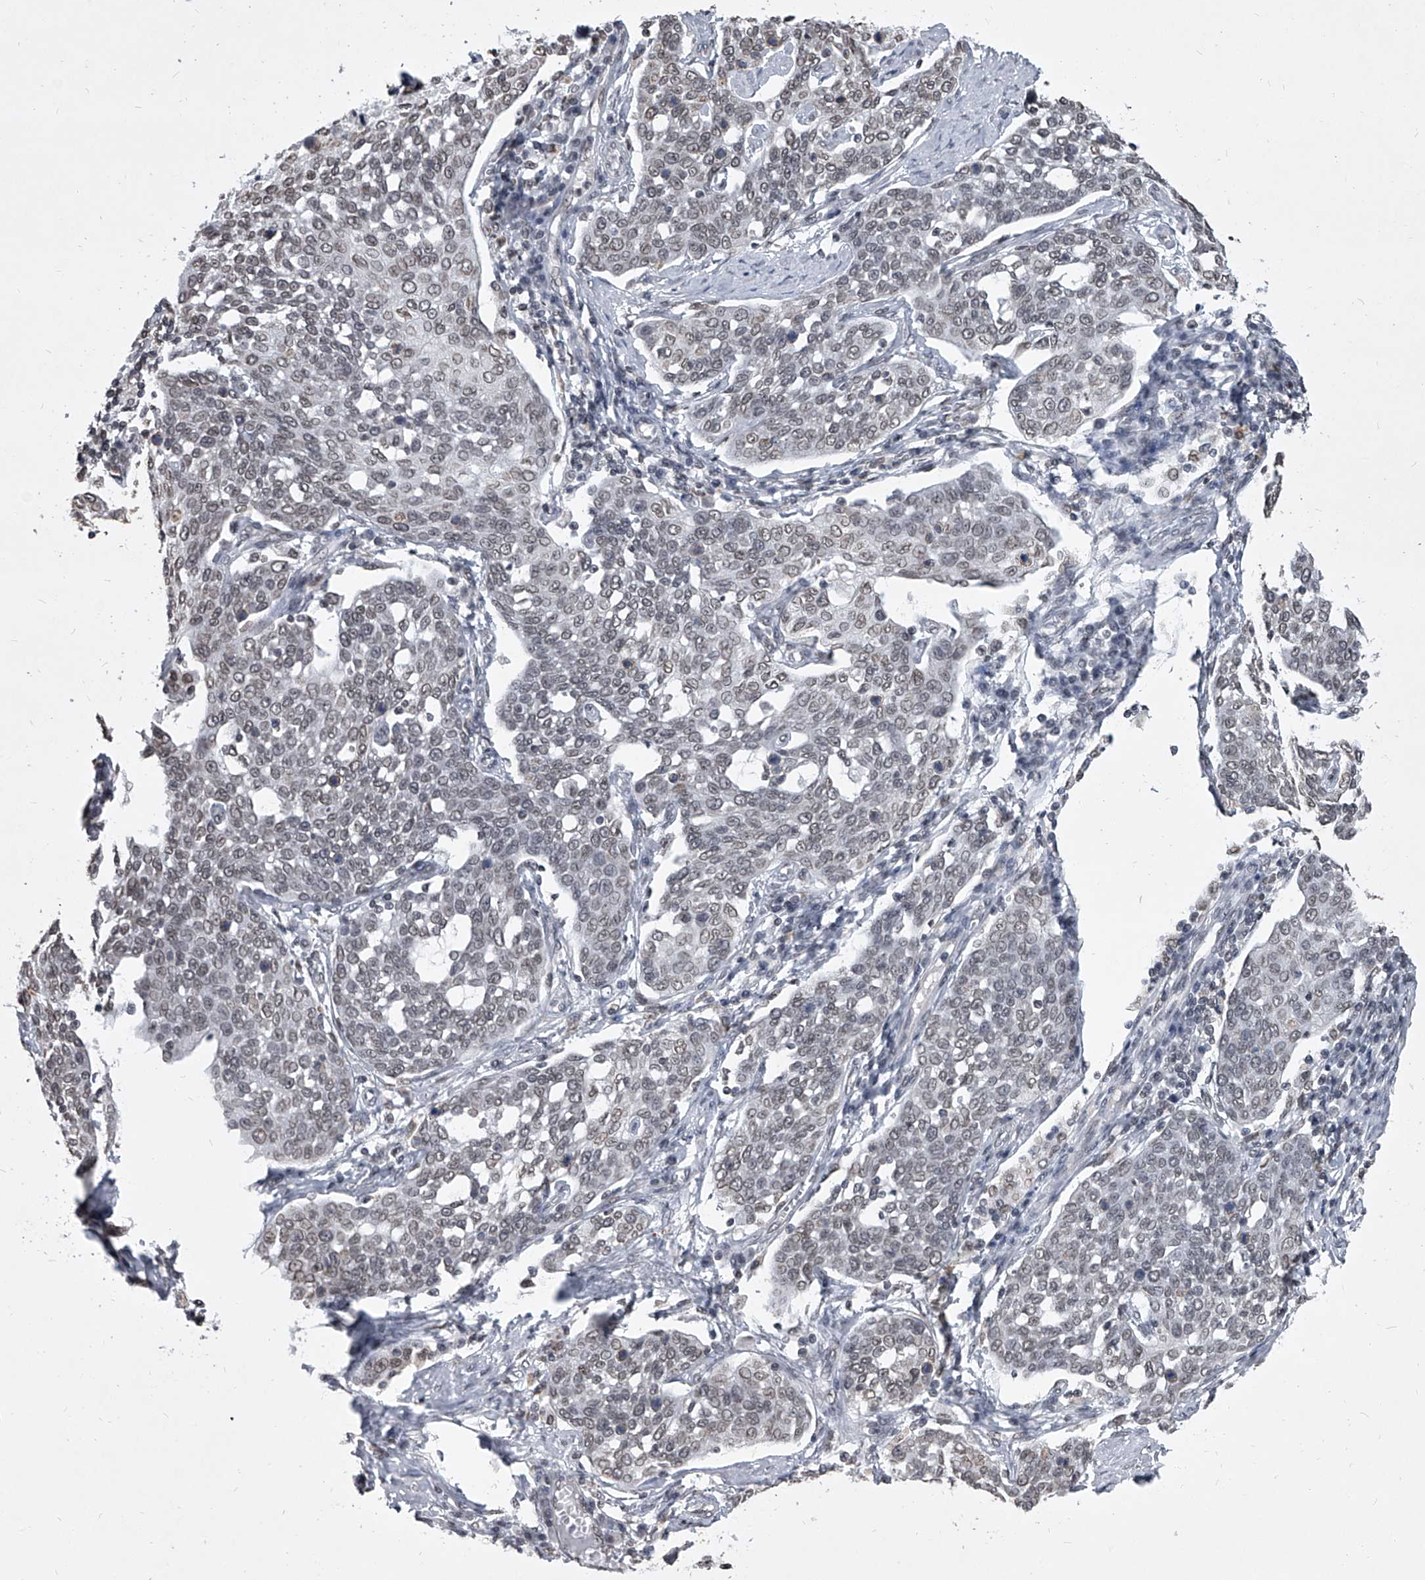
{"staining": {"intensity": "weak", "quantity": "25%-75%", "location": "nuclear"}, "tissue": "cervical cancer", "cell_type": "Tumor cells", "image_type": "cancer", "snomed": [{"axis": "morphology", "description": "Squamous cell carcinoma, NOS"}, {"axis": "topography", "description": "Cervix"}], "caption": "The histopathology image shows a brown stain indicating the presence of a protein in the nuclear of tumor cells in squamous cell carcinoma (cervical). (DAB (3,3'-diaminobenzidine) = brown stain, brightfield microscopy at high magnification).", "gene": "PPIL4", "patient": {"sex": "female", "age": 34}}